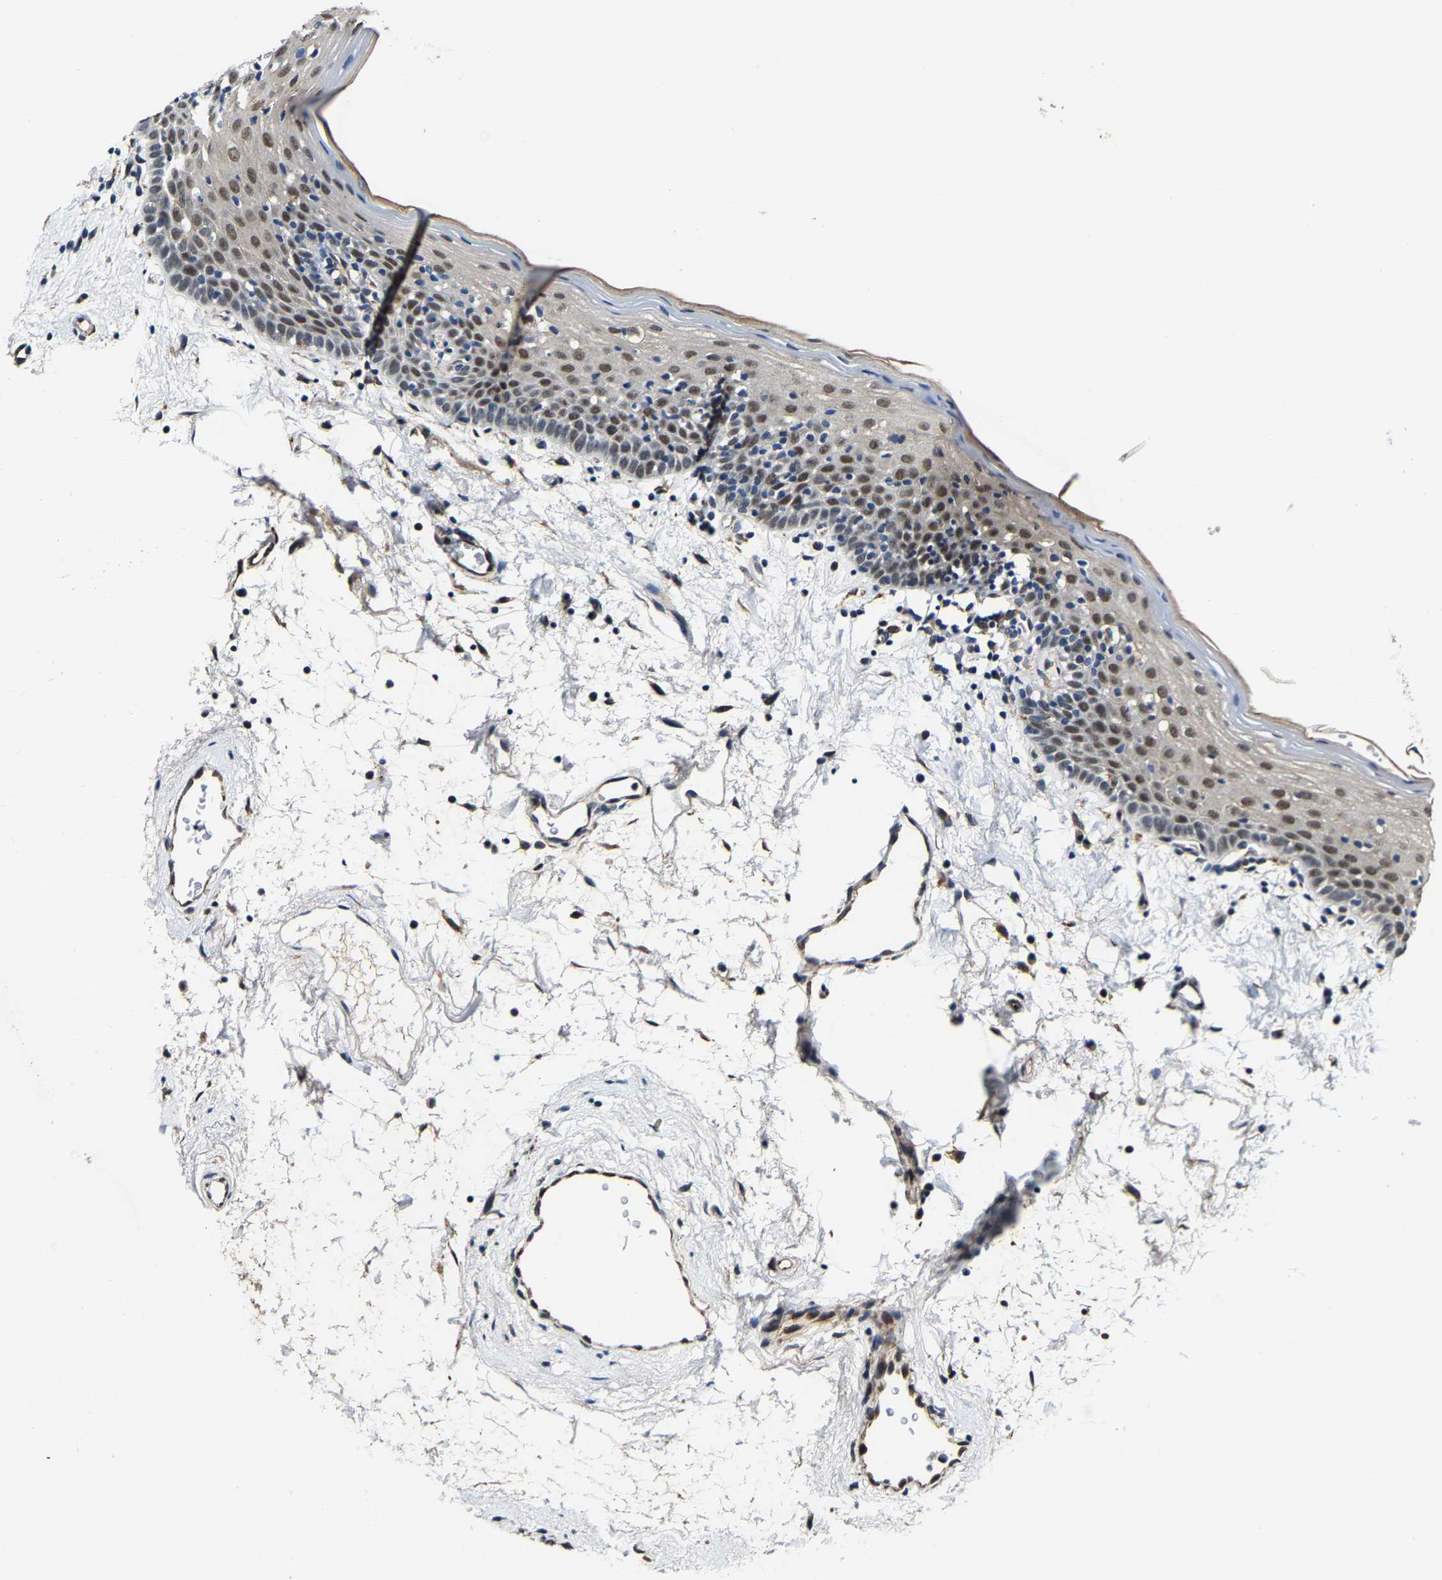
{"staining": {"intensity": "moderate", "quantity": "25%-75%", "location": "nuclear"}, "tissue": "oral mucosa", "cell_type": "Squamous epithelial cells", "image_type": "normal", "snomed": [{"axis": "morphology", "description": "Normal tissue, NOS"}, {"axis": "topography", "description": "Oral tissue"}], "caption": "An immunohistochemistry image of benign tissue is shown. Protein staining in brown shows moderate nuclear positivity in oral mucosa within squamous epithelial cells.", "gene": "METTL1", "patient": {"sex": "male", "age": 66}}